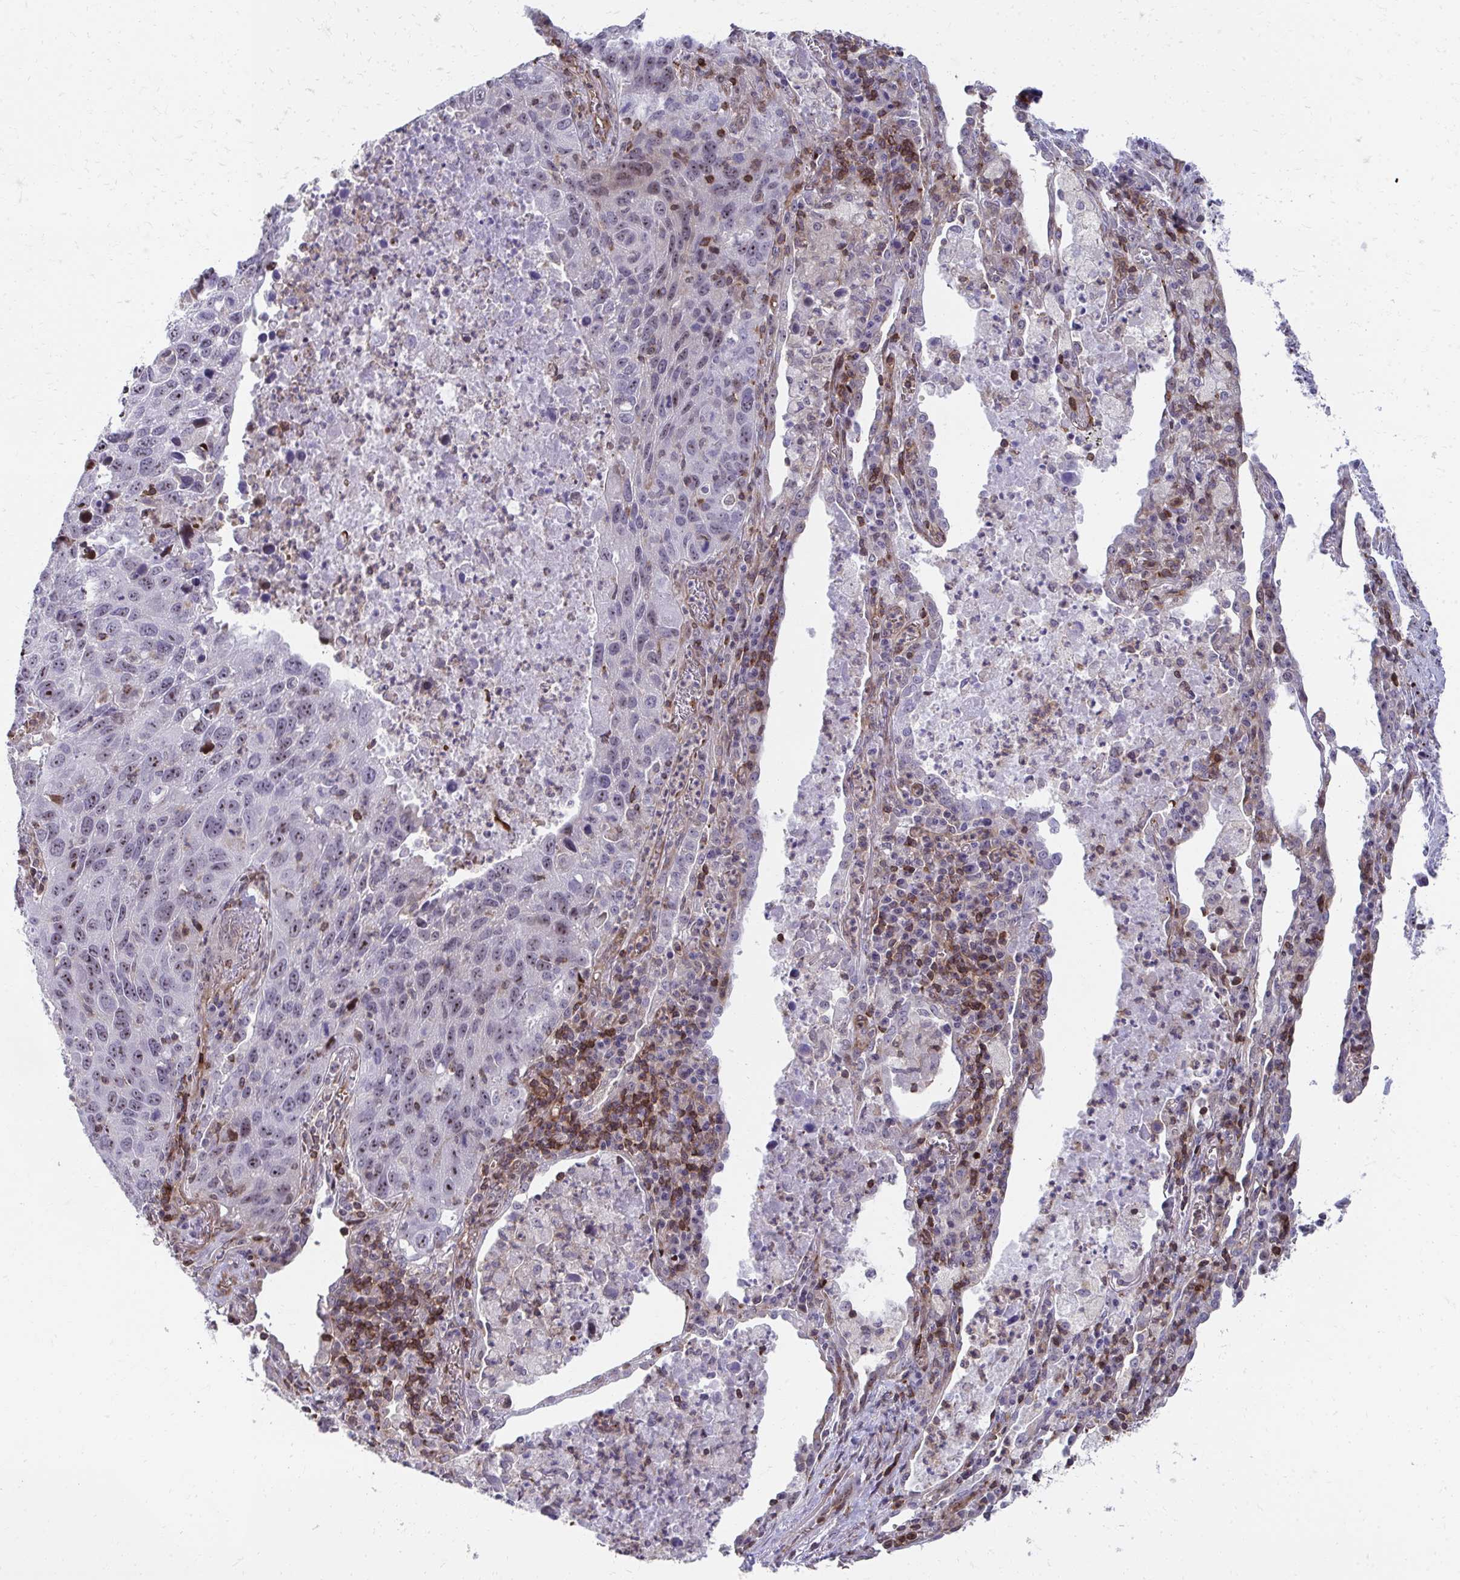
{"staining": {"intensity": "moderate", "quantity": "25%-75%", "location": "nuclear"}, "tissue": "lung cancer", "cell_type": "Tumor cells", "image_type": "cancer", "snomed": [{"axis": "morphology", "description": "Squamous cell carcinoma, NOS"}, {"axis": "topography", "description": "Lung"}], "caption": "Immunohistochemistry (DAB (3,3'-diaminobenzidine)) staining of human lung cancer exhibits moderate nuclear protein expression in about 25%-75% of tumor cells.", "gene": "FOXN3", "patient": {"sex": "female", "age": 61}}